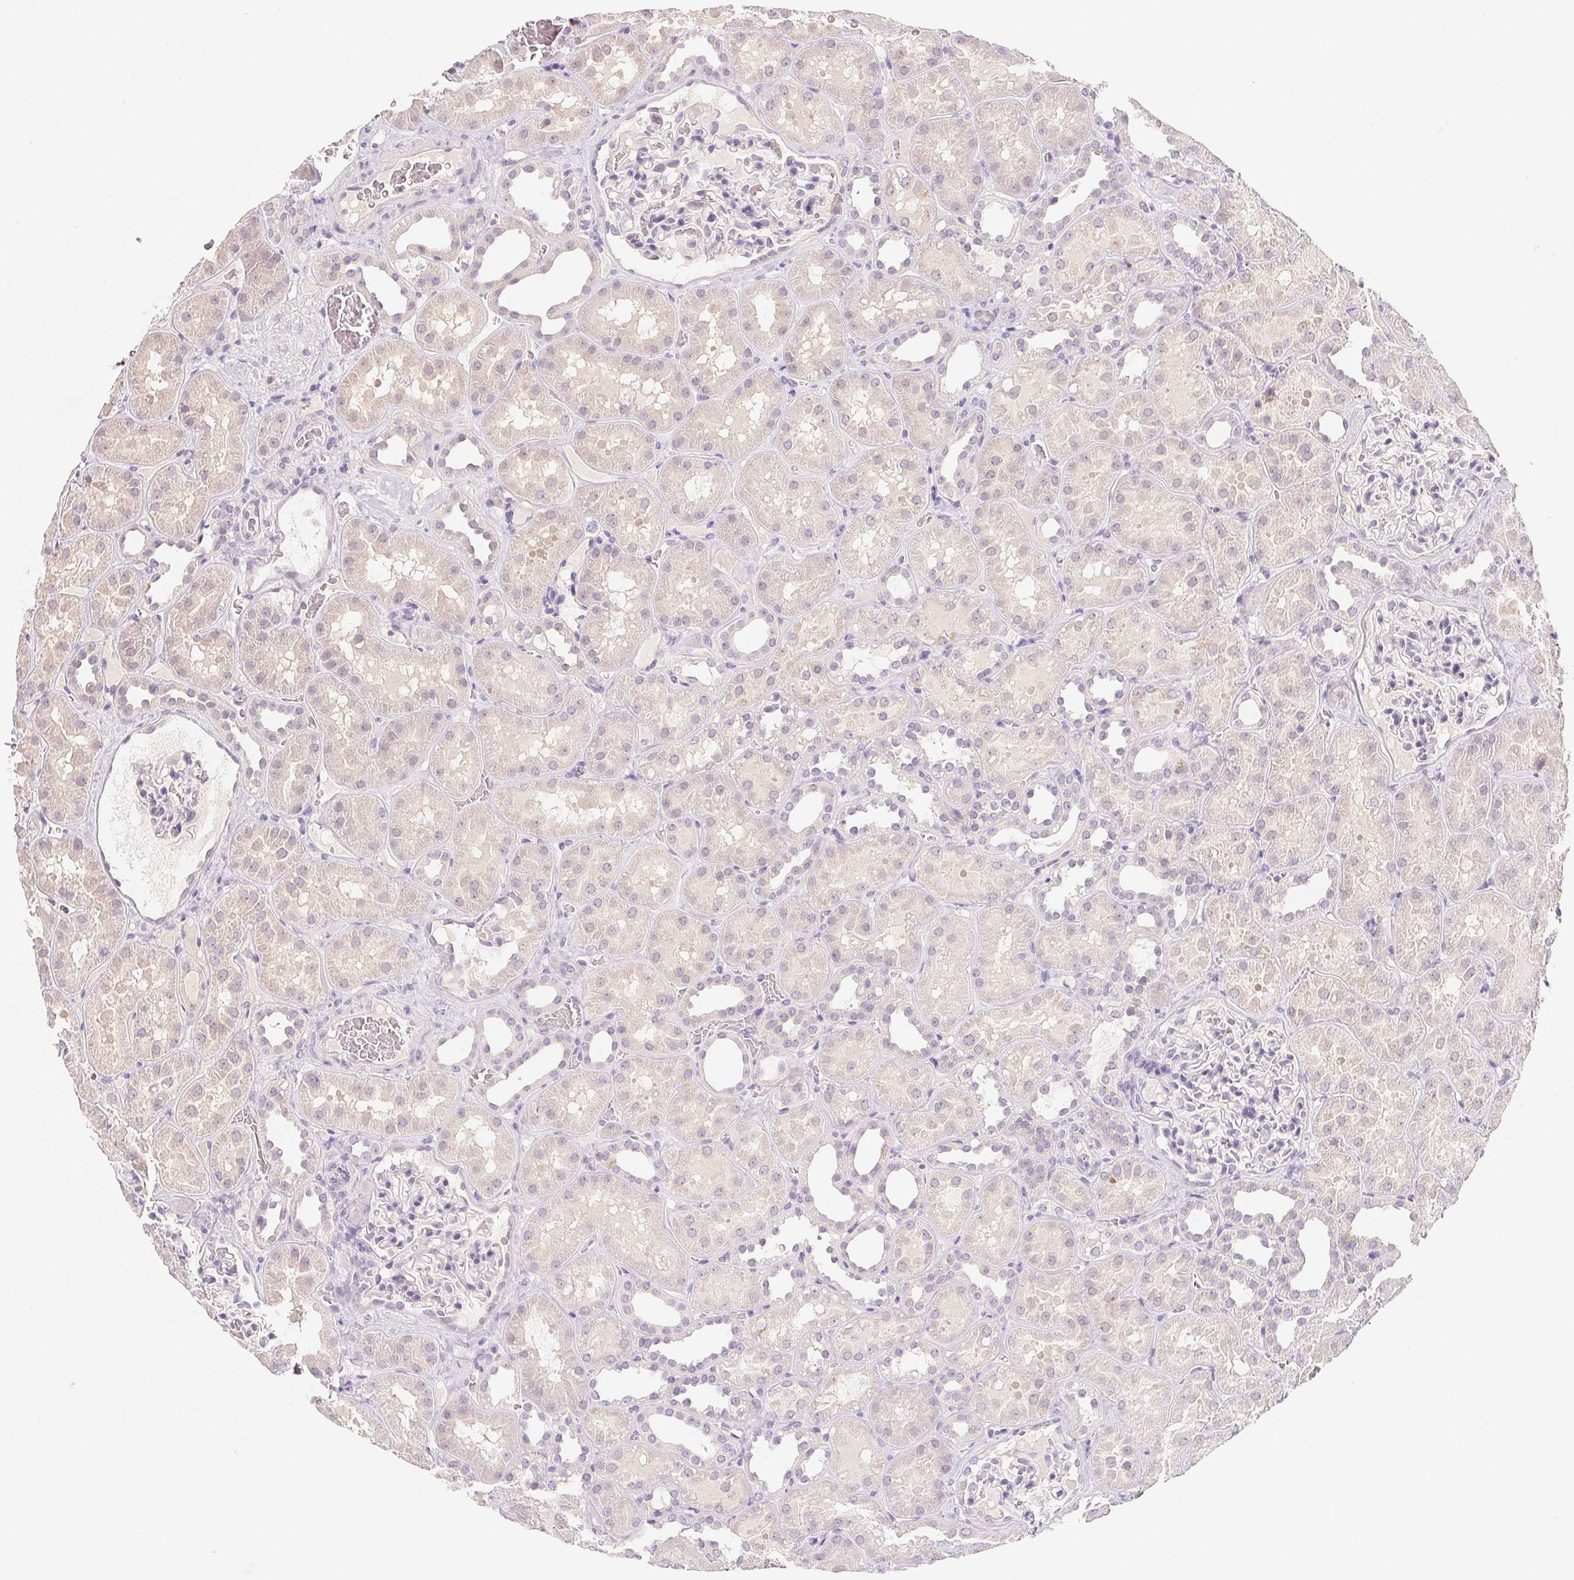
{"staining": {"intensity": "negative", "quantity": "none", "location": "none"}, "tissue": "kidney", "cell_type": "Cells in glomeruli", "image_type": "normal", "snomed": [{"axis": "morphology", "description": "Normal tissue, NOS"}, {"axis": "topography", "description": "Kidney"}], "caption": "IHC of unremarkable kidney reveals no staining in cells in glomeruli. (Immunohistochemistry, brightfield microscopy, high magnification).", "gene": "MCOLN3", "patient": {"sex": "female", "age": 41}}